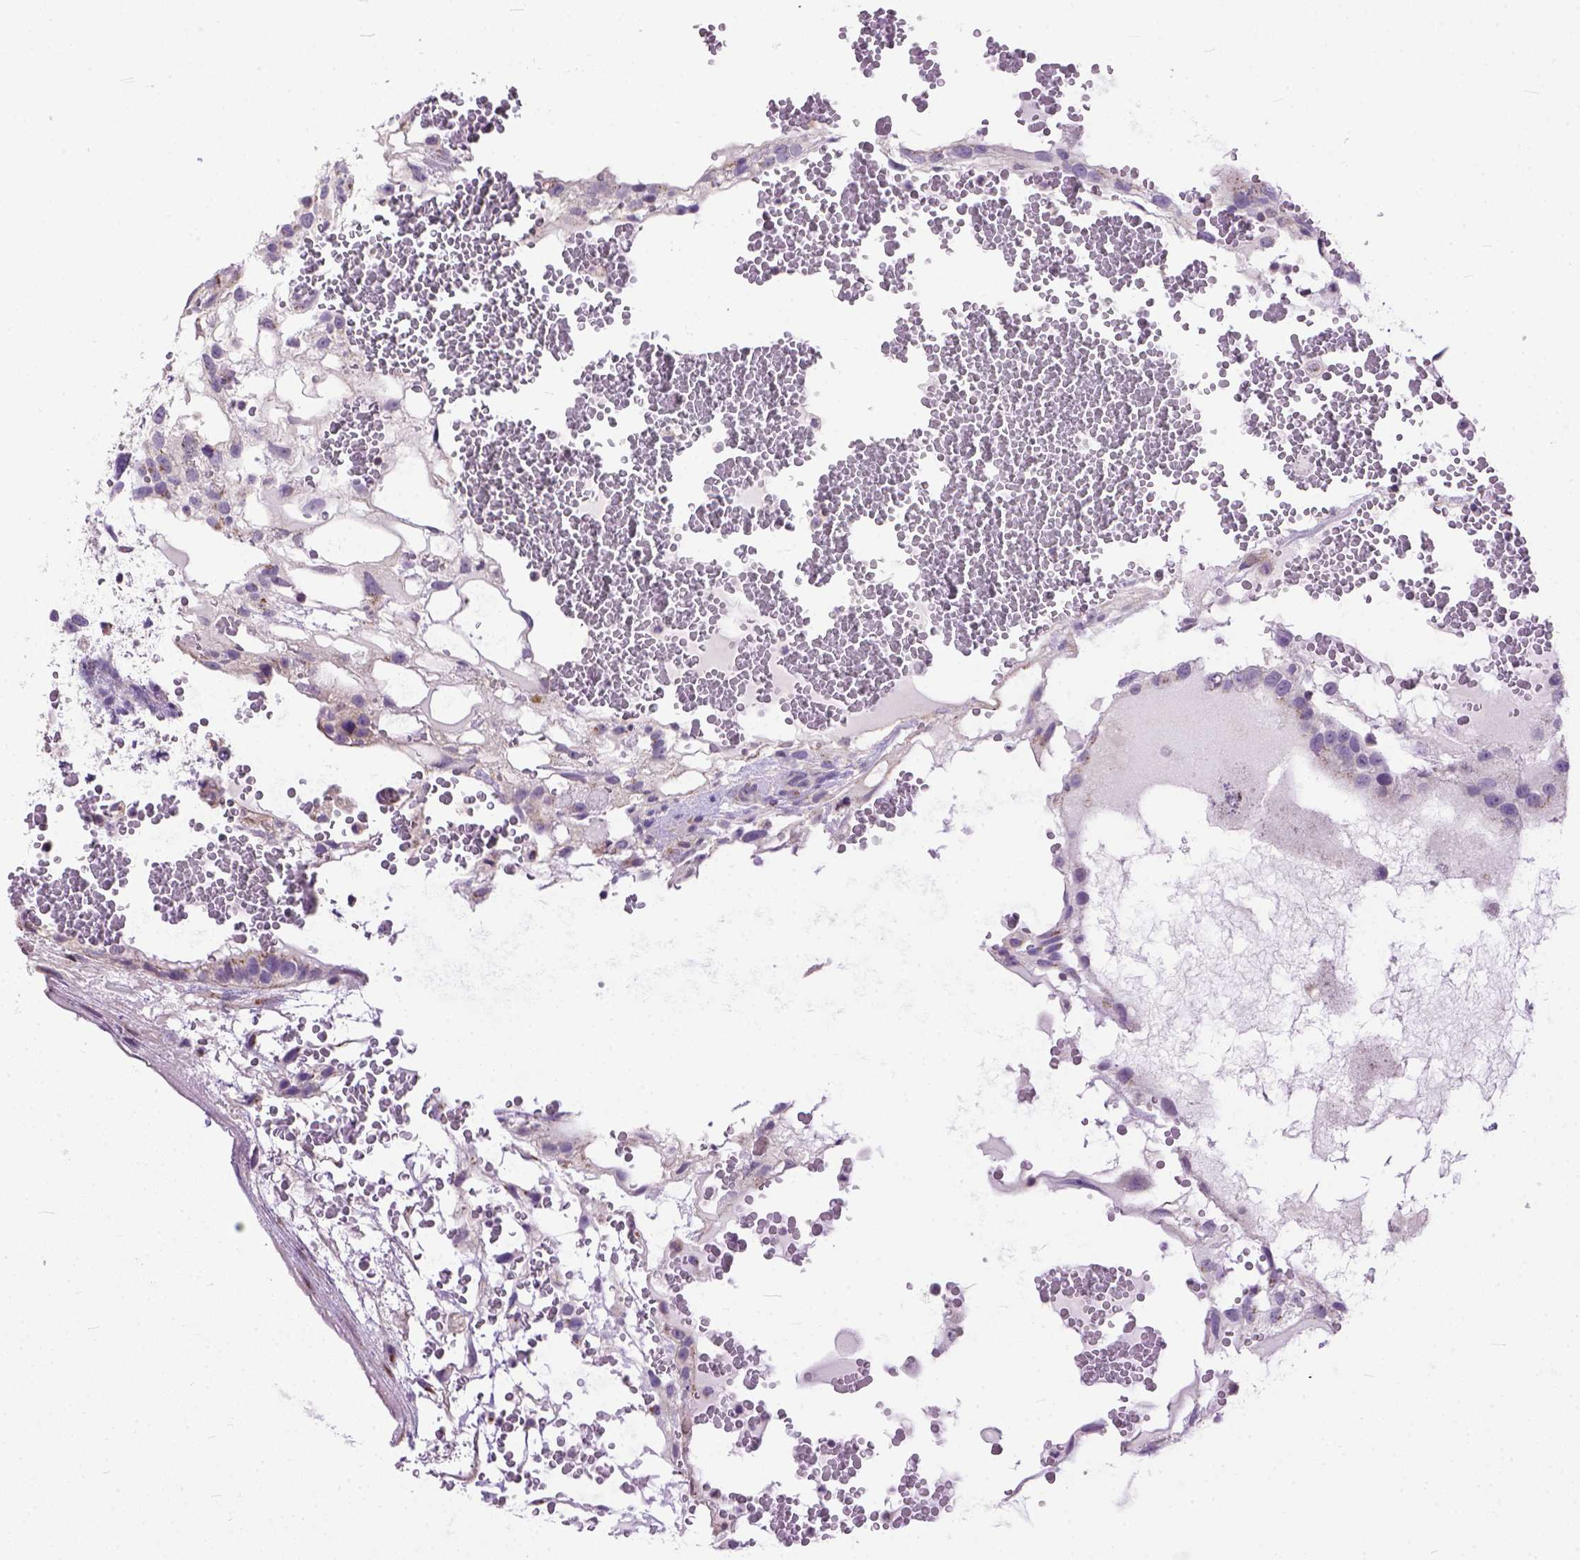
{"staining": {"intensity": "weak", "quantity": "<25%", "location": "cytoplasmic/membranous"}, "tissue": "testis cancer", "cell_type": "Tumor cells", "image_type": "cancer", "snomed": [{"axis": "morphology", "description": "Normal tissue, NOS"}, {"axis": "morphology", "description": "Carcinoma, Embryonal, NOS"}, {"axis": "topography", "description": "Testis"}], "caption": "Tumor cells are negative for brown protein staining in testis embryonal carcinoma. Brightfield microscopy of immunohistochemistry stained with DAB (brown) and hematoxylin (blue), captured at high magnification.", "gene": "BANF2", "patient": {"sex": "male", "age": 32}}